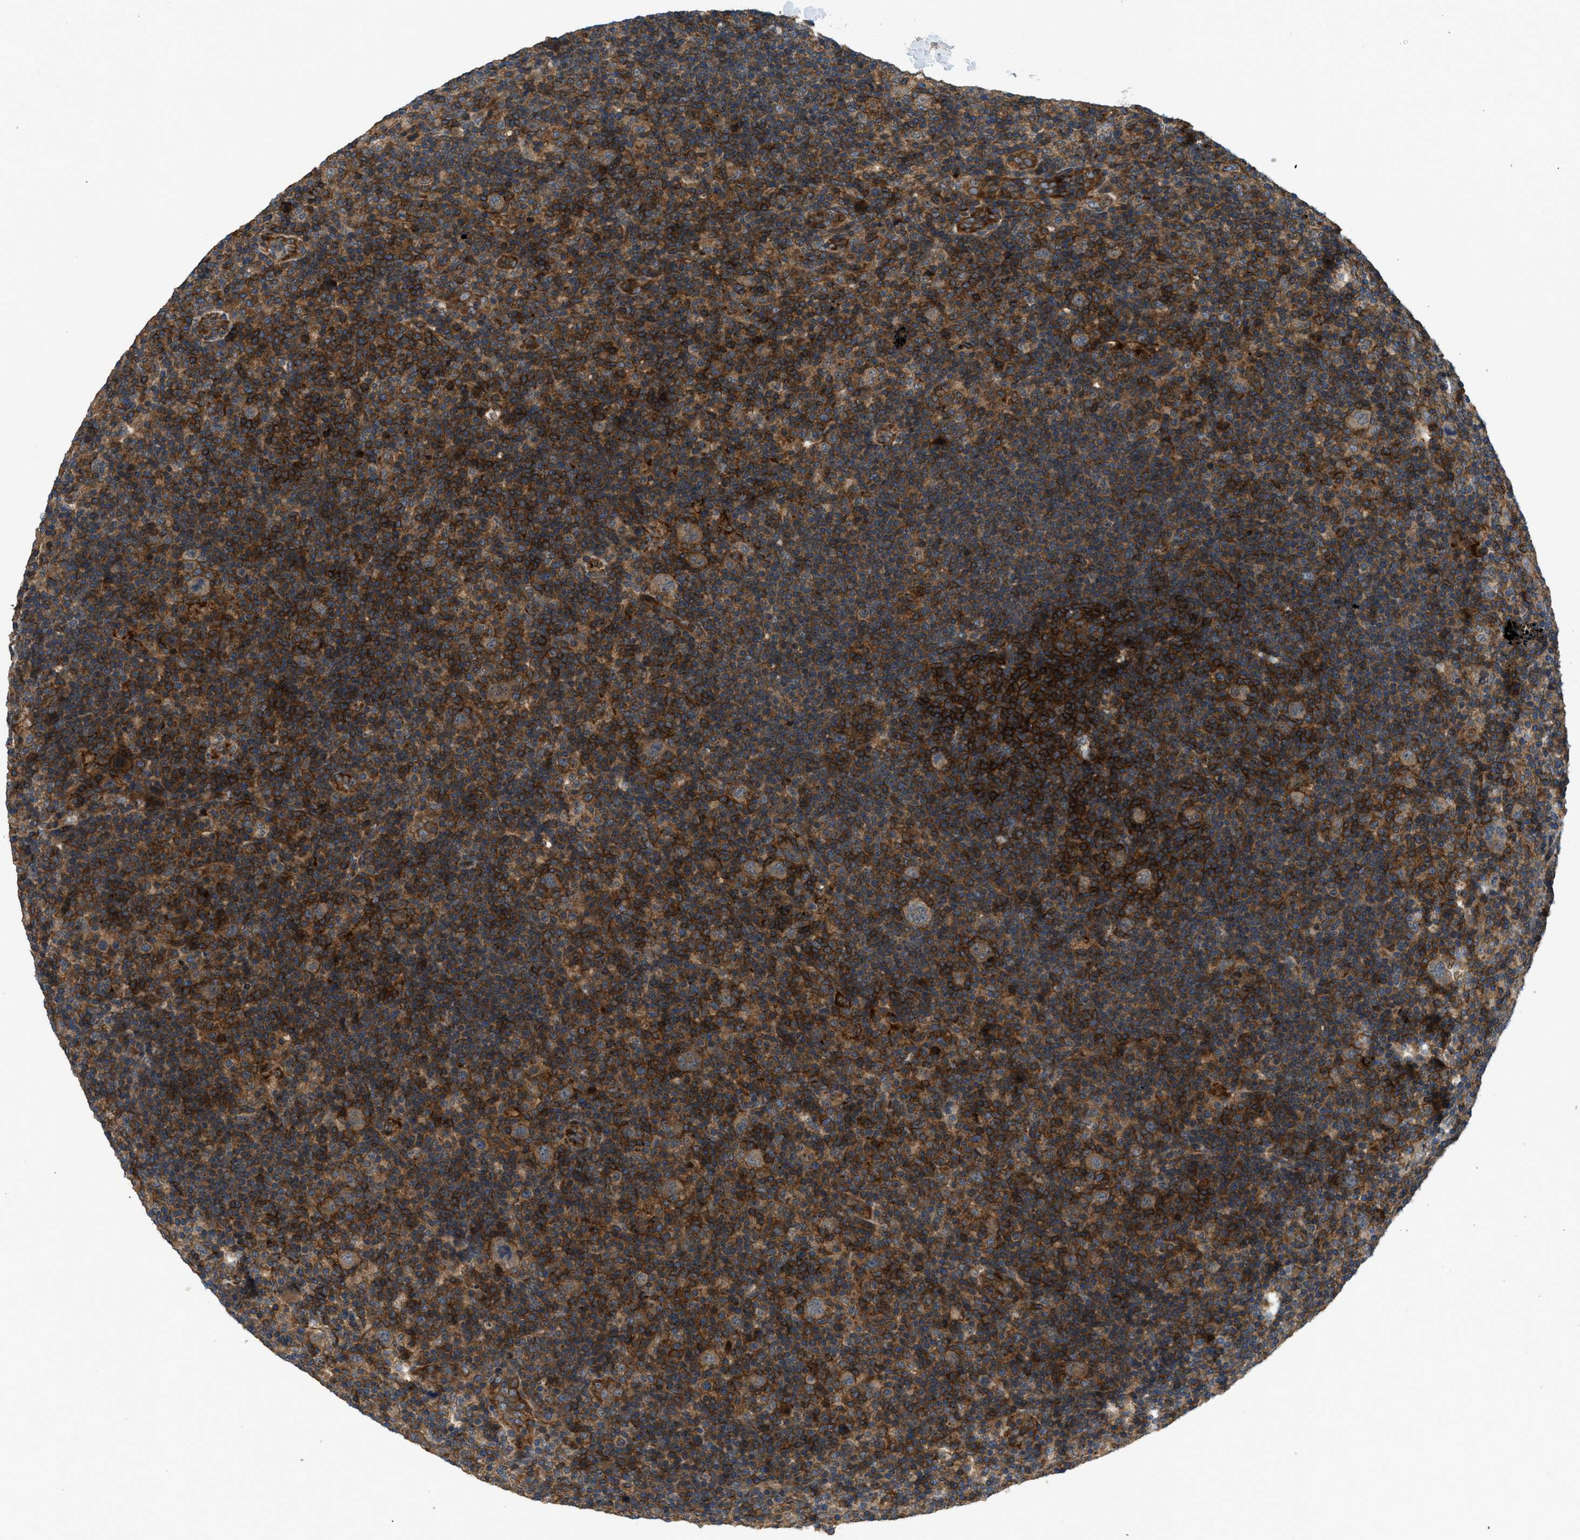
{"staining": {"intensity": "weak", "quantity": ">75%", "location": "cytoplasmic/membranous"}, "tissue": "lymphoma", "cell_type": "Tumor cells", "image_type": "cancer", "snomed": [{"axis": "morphology", "description": "Hodgkin's disease, NOS"}, {"axis": "topography", "description": "Lymph node"}], "caption": "The micrograph demonstrates staining of Hodgkin's disease, revealing weak cytoplasmic/membranous protein staining (brown color) within tumor cells. The protein is stained brown, and the nuclei are stained in blue (DAB IHC with brightfield microscopy, high magnification).", "gene": "CNNM3", "patient": {"sex": "female", "age": 57}}